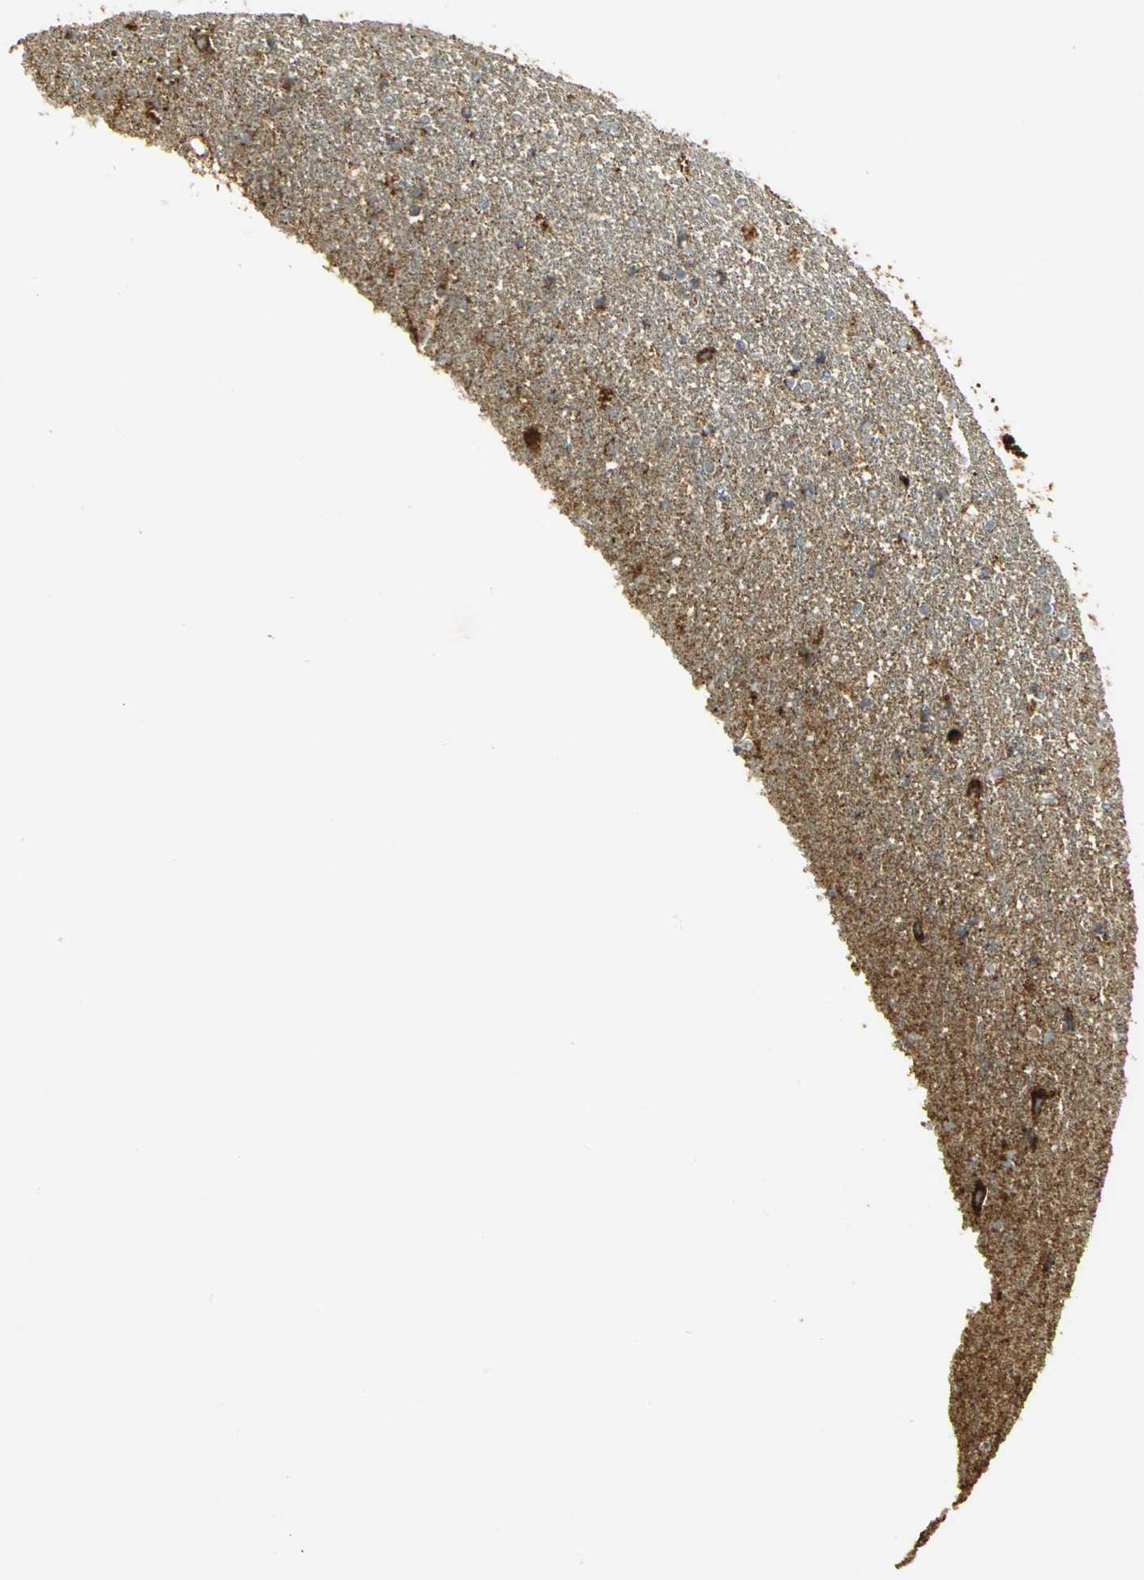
{"staining": {"intensity": "strong", "quantity": "25%-75%", "location": "cytoplasmic/membranous"}, "tissue": "caudate", "cell_type": "Glial cells", "image_type": "normal", "snomed": [{"axis": "morphology", "description": "Normal tissue, NOS"}, {"axis": "topography", "description": "Lateral ventricle wall"}], "caption": "IHC of normal human caudate exhibits high levels of strong cytoplasmic/membranous positivity in approximately 25%-75% of glial cells.", "gene": "VDAC1", "patient": {"sex": "female", "age": 54}}